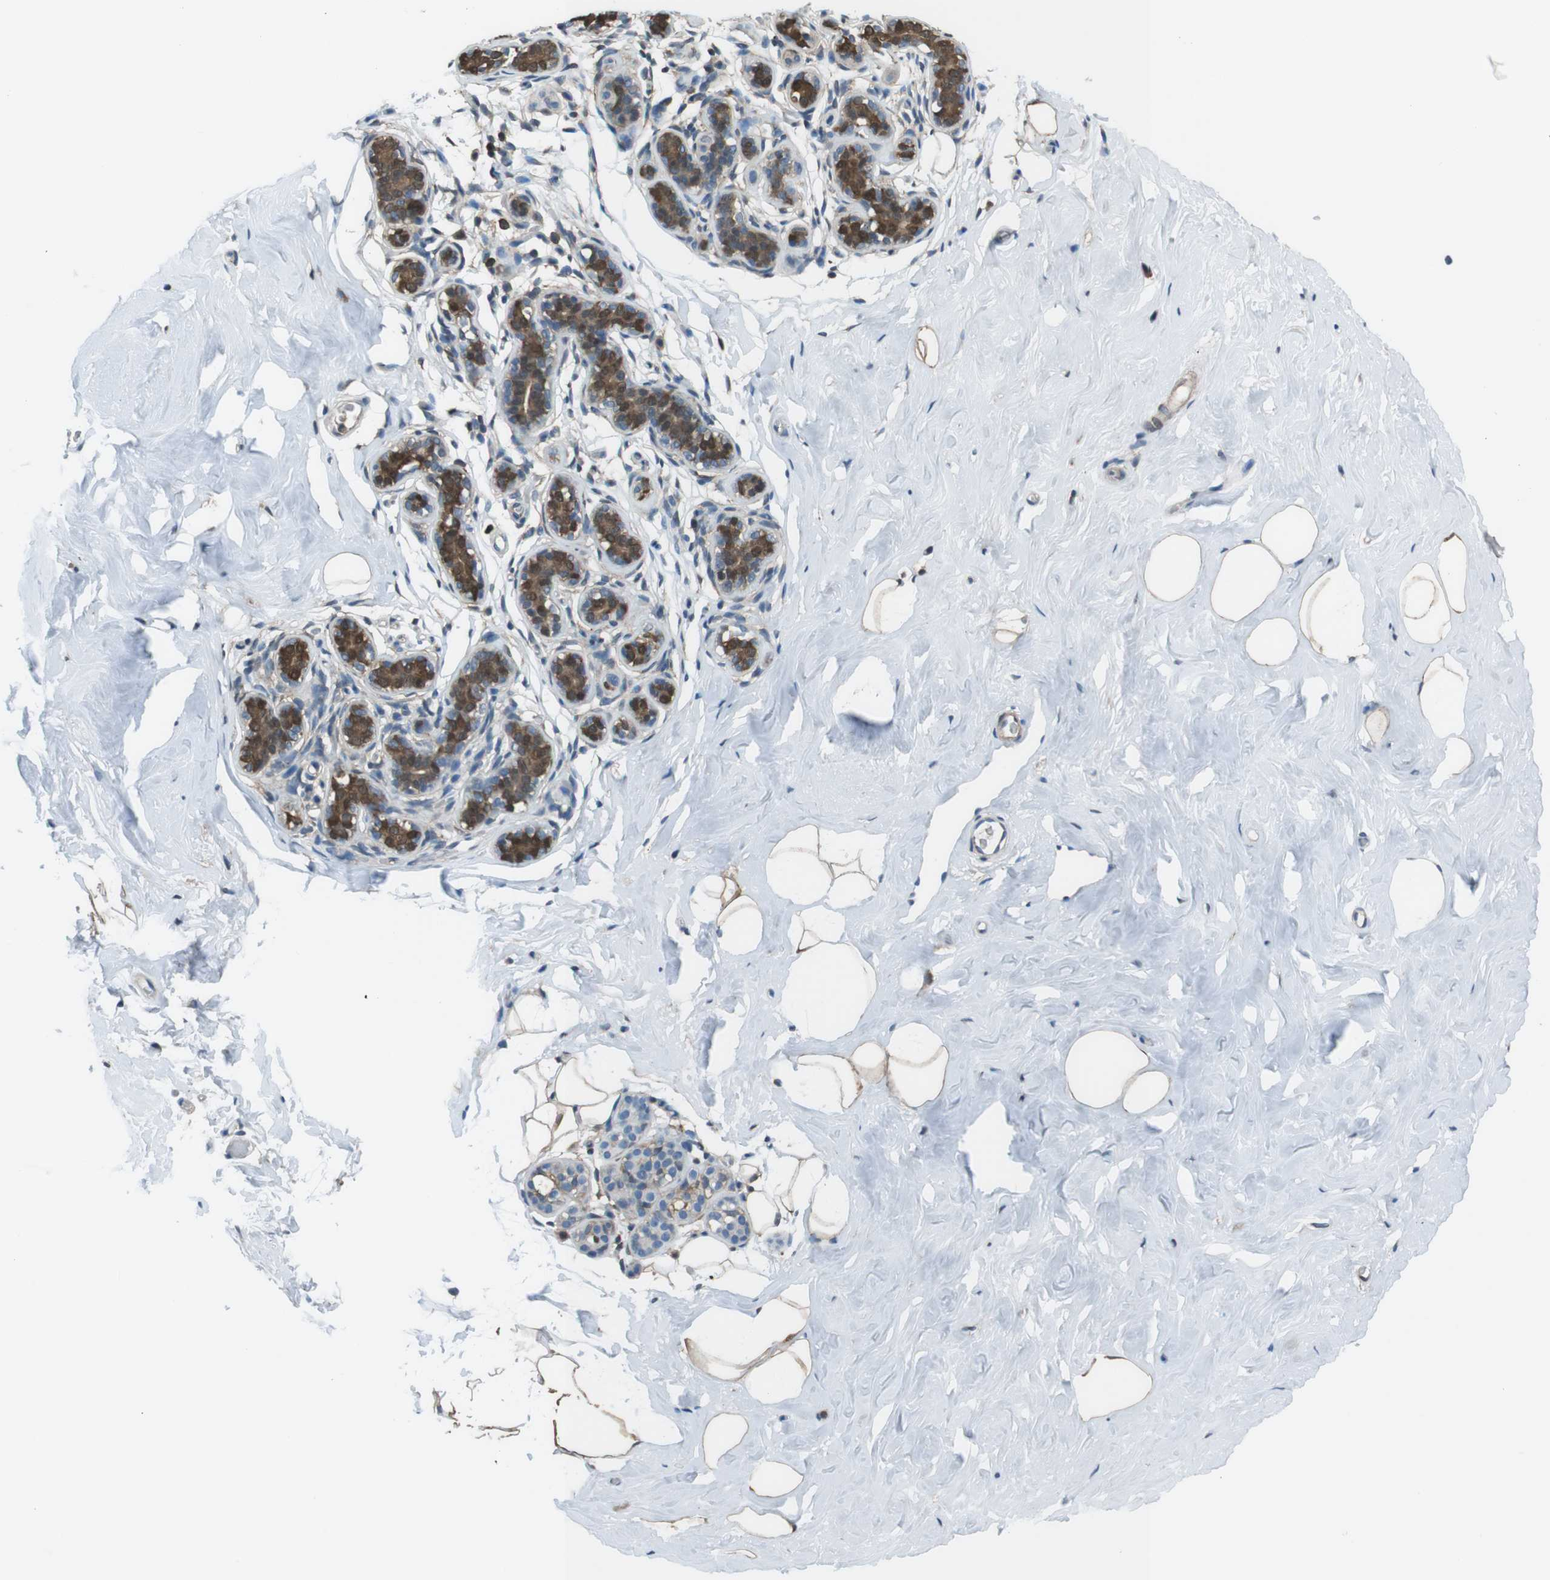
{"staining": {"intensity": "moderate", "quantity": "<25%", "location": "cytoplasmic/membranous"}, "tissue": "breast", "cell_type": "Adipocytes", "image_type": "normal", "snomed": [{"axis": "morphology", "description": "Normal tissue, NOS"}, {"axis": "topography", "description": "Breast"}], "caption": "Adipocytes show moderate cytoplasmic/membranous expression in approximately <25% of cells in benign breast. (DAB (3,3'-diaminobenzidine) IHC with brightfield microscopy, high magnification).", "gene": "TWSG1", "patient": {"sex": "female", "age": 75}}